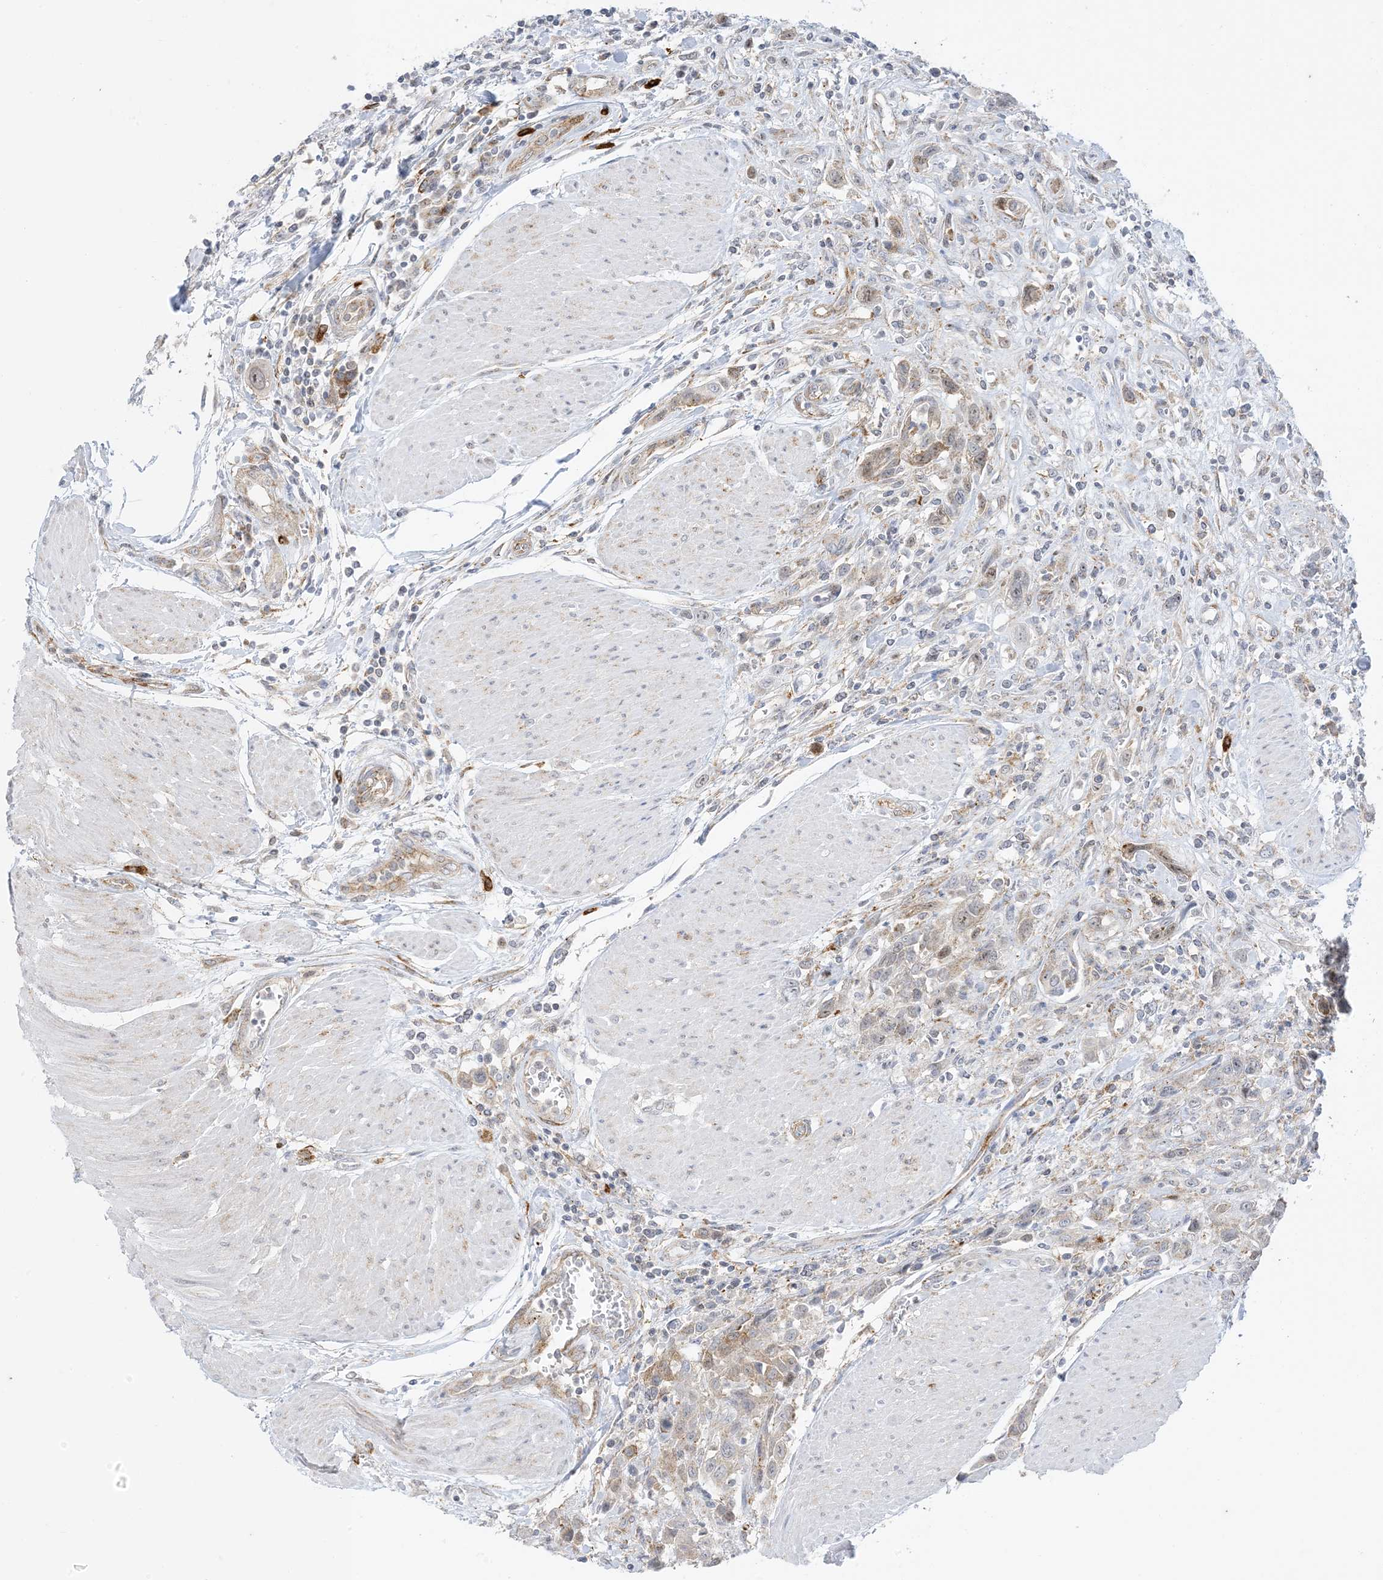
{"staining": {"intensity": "weak", "quantity": "25%-75%", "location": "cytoplasmic/membranous"}, "tissue": "urothelial cancer", "cell_type": "Tumor cells", "image_type": "cancer", "snomed": [{"axis": "morphology", "description": "Urothelial carcinoma, High grade"}, {"axis": "topography", "description": "Urinary bladder"}], "caption": "Immunohistochemical staining of human urothelial cancer exhibits low levels of weak cytoplasmic/membranous protein positivity in about 25%-75% of tumor cells.", "gene": "RAC1", "patient": {"sex": "male", "age": 50}}